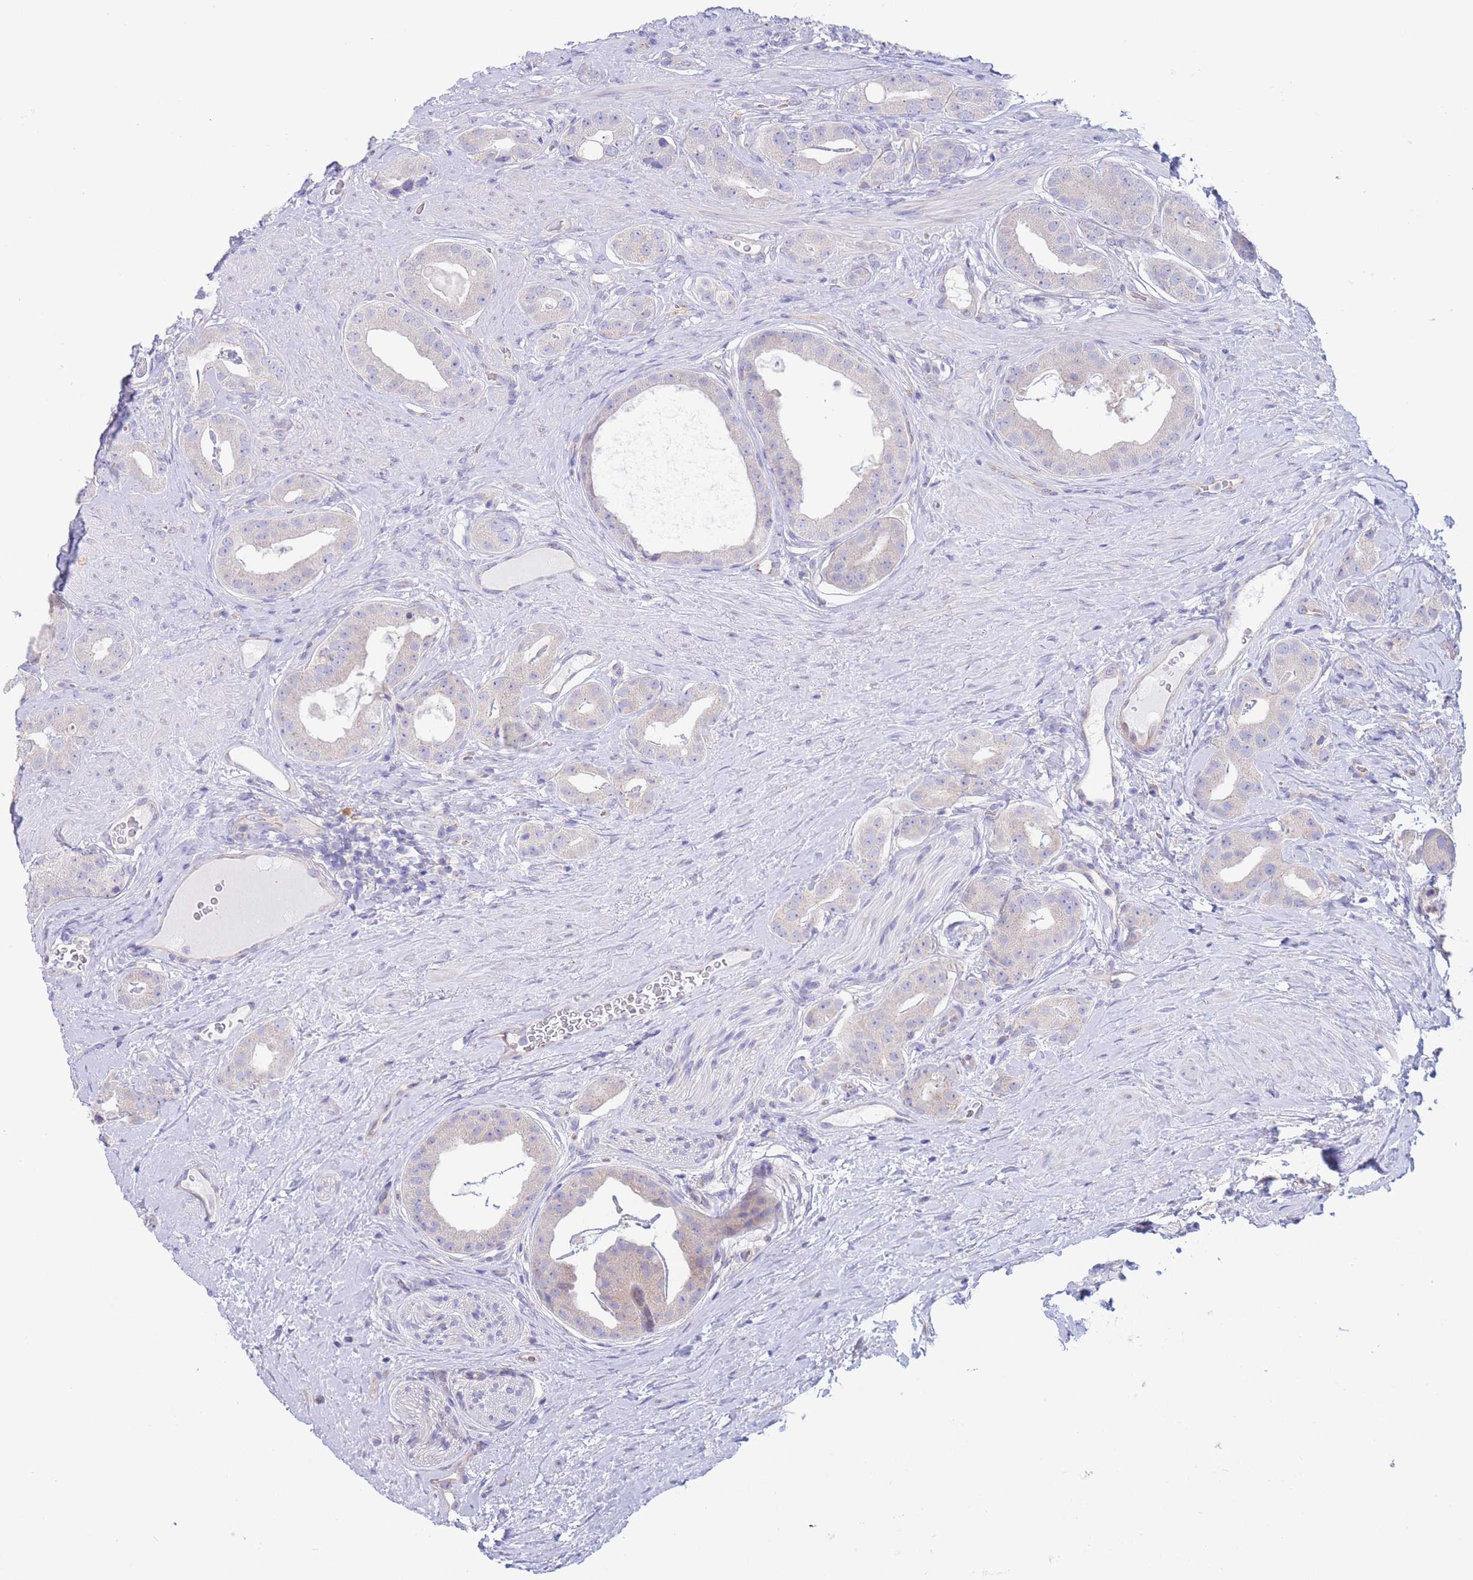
{"staining": {"intensity": "negative", "quantity": "none", "location": "none"}, "tissue": "prostate cancer", "cell_type": "Tumor cells", "image_type": "cancer", "snomed": [{"axis": "morphology", "description": "Adenocarcinoma, High grade"}, {"axis": "topography", "description": "Prostate"}], "caption": "Immunohistochemistry of prostate cancer (high-grade adenocarcinoma) displays no positivity in tumor cells.", "gene": "ALS2CL", "patient": {"sex": "male", "age": 63}}